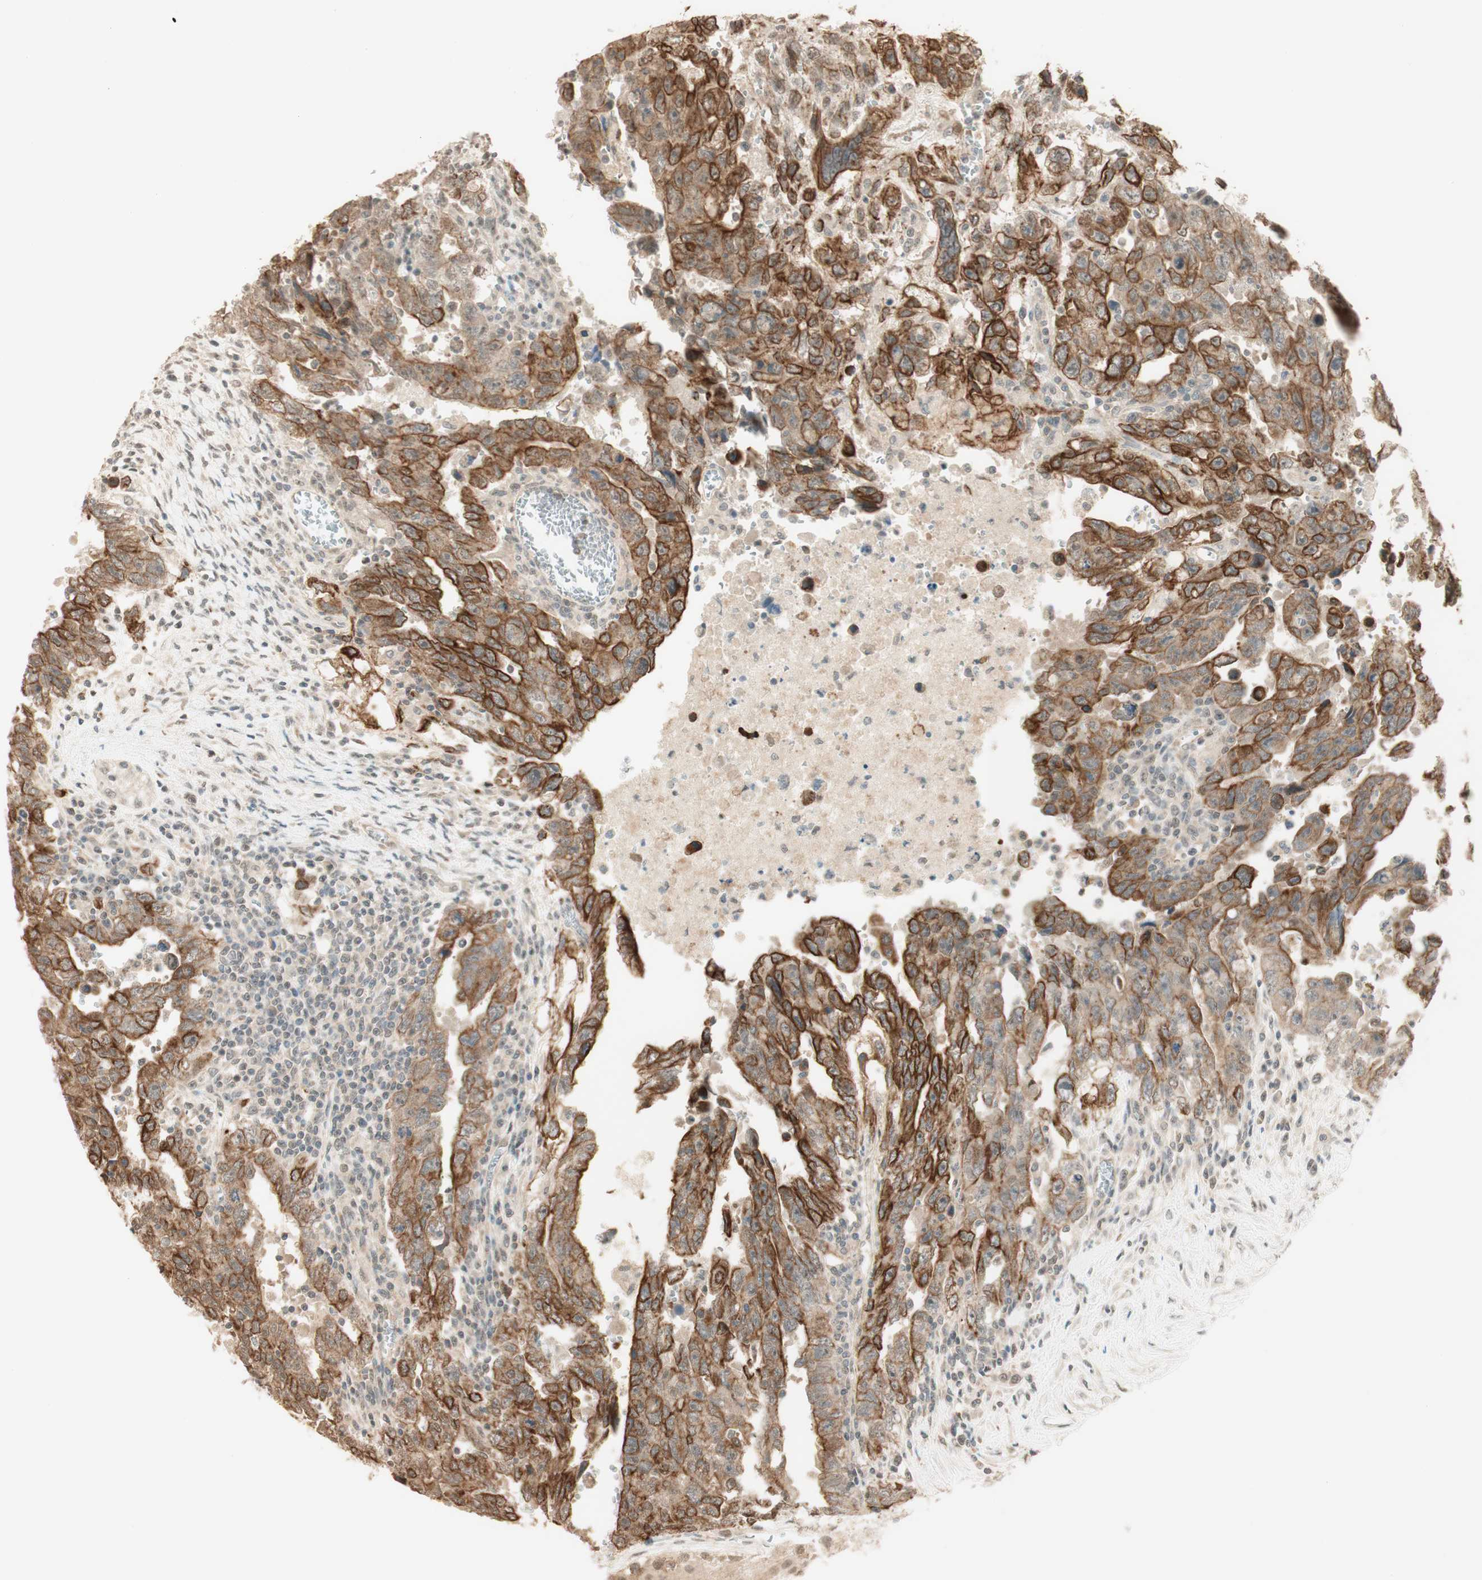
{"staining": {"intensity": "strong", "quantity": ">75%", "location": "cytoplasmic/membranous"}, "tissue": "testis cancer", "cell_type": "Tumor cells", "image_type": "cancer", "snomed": [{"axis": "morphology", "description": "Carcinoma, Embryonal, NOS"}, {"axis": "topography", "description": "Testis"}], "caption": "Protein staining reveals strong cytoplasmic/membranous positivity in approximately >75% of tumor cells in embryonal carcinoma (testis). (Brightfield microscopy of DAB IHC at high magnification).", "gene": "SPINT2", "patient": {"sex": "male", "age": 28}}